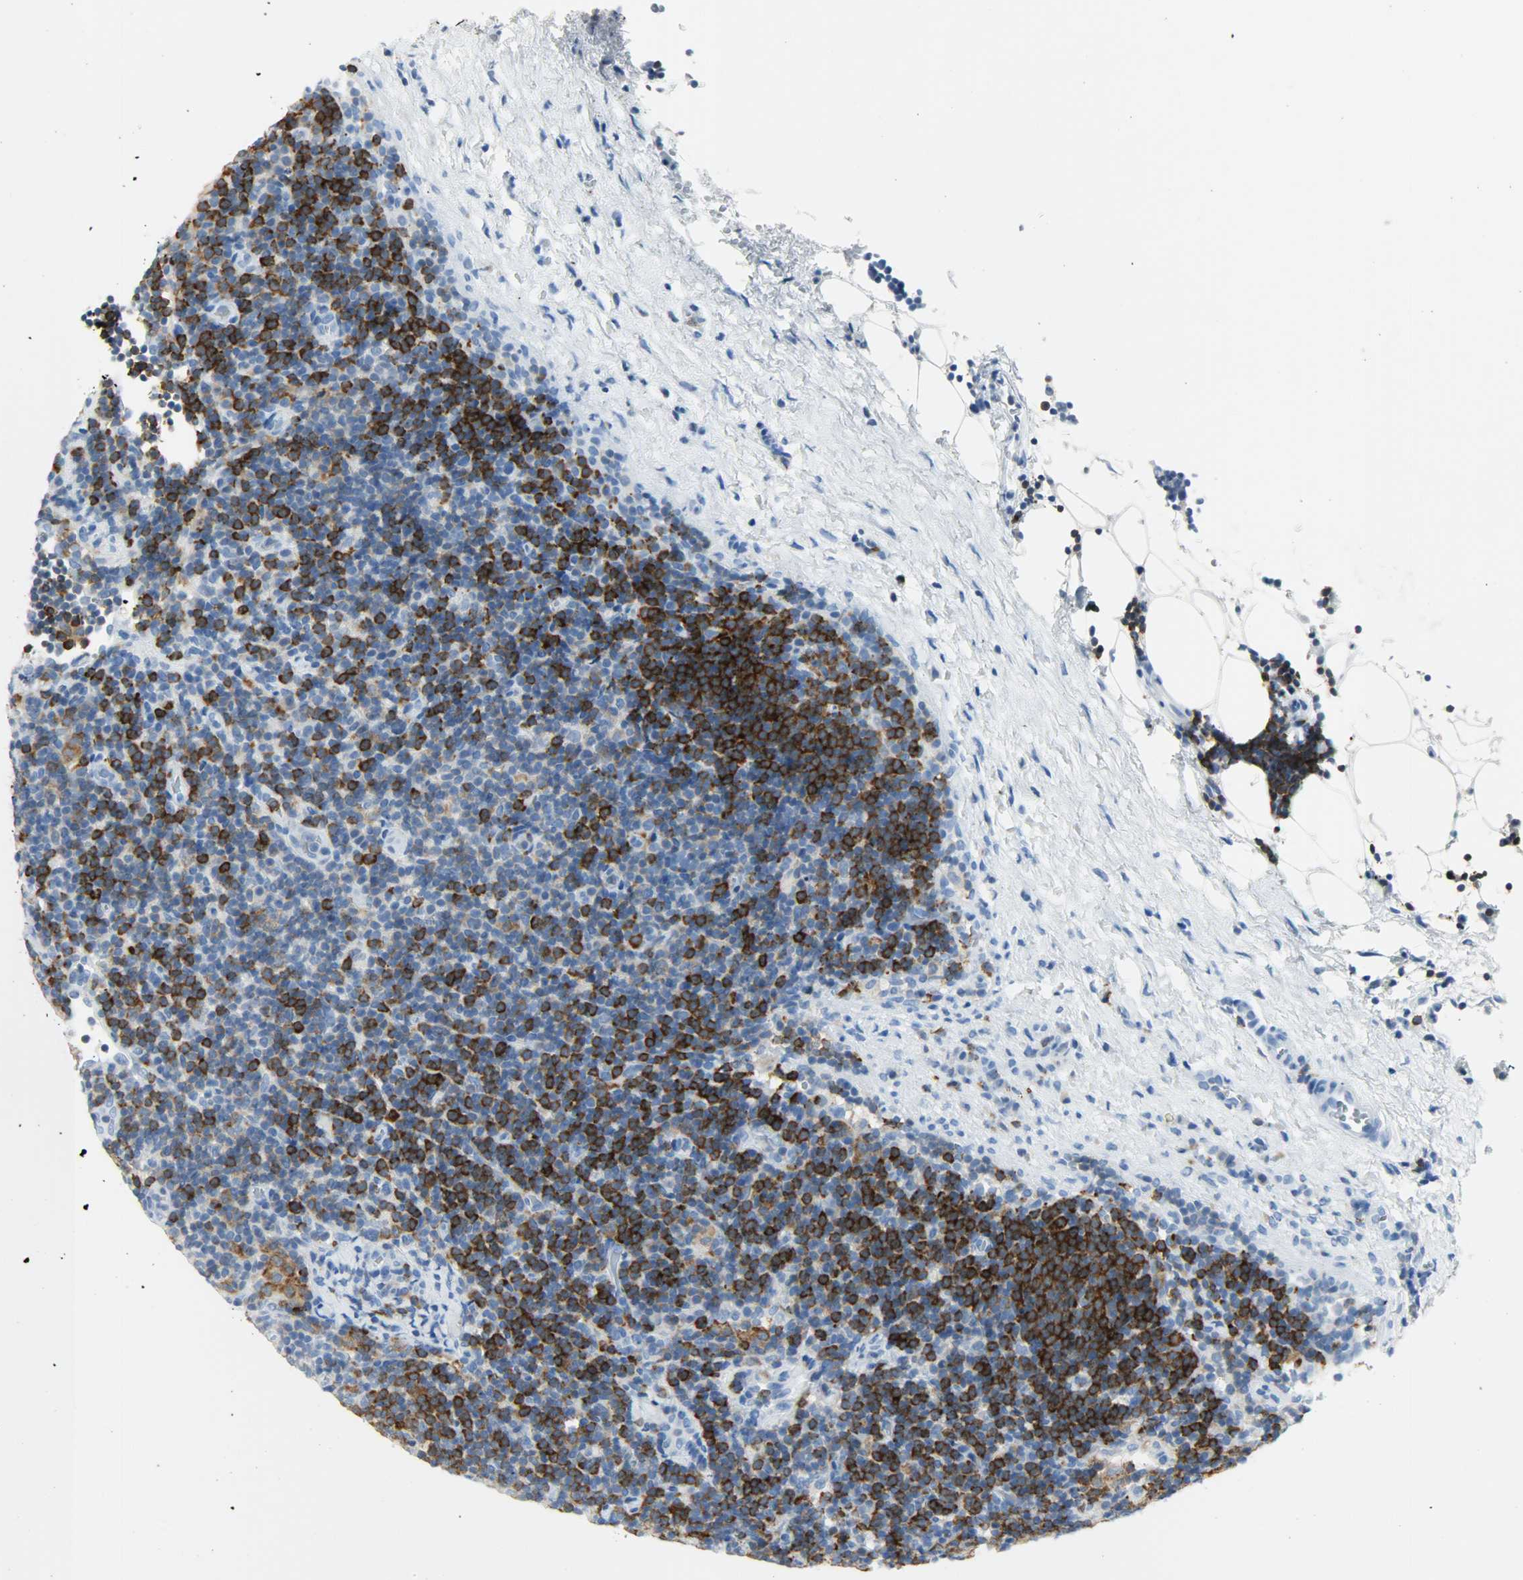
{"staining": {"intensity": "moderate", "quantity": "<25%", "location": "cytoplasmic/membranous"}, "tissue": "lymphoma", "cell_type": "Tumor cells", "image_type": "cancer", "snomed": [{"axis": "morphology", "description": "Malignant lymphoma, non-Hodgkin's type, Low grade"}, {"axis": "topography", "description": "Lymph node"}], "caption": "Immunohistochemistry (IHC) (DAB) staining of lymphoma demonstrates moderate cytoplasmic/membranous protein expression in approximately <25% of tumor cells.", "gene": "PTPN6", "patient": {"sex": "male", "age": 70}}